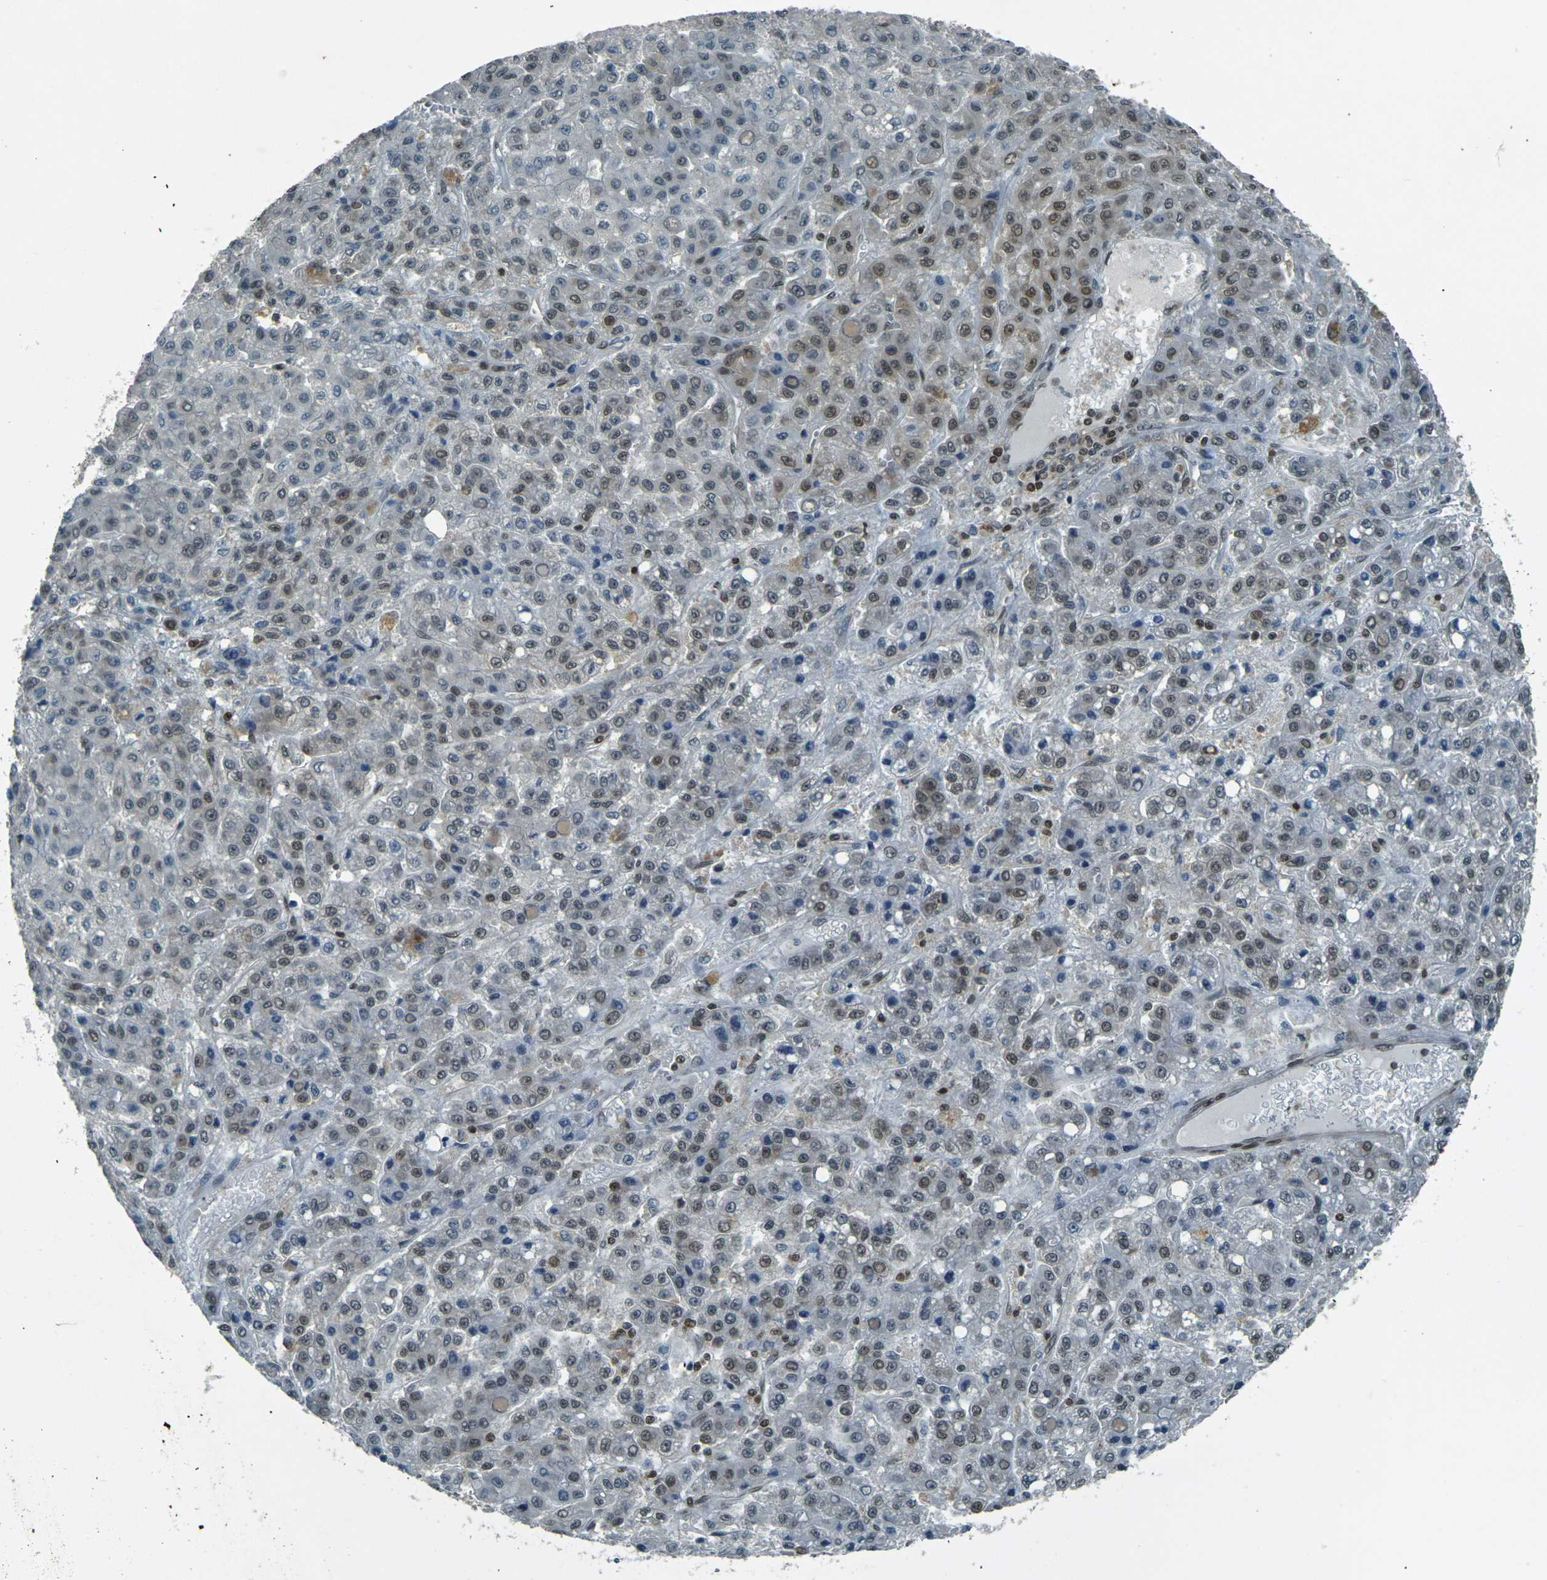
{"staining": {"intensity": "weak", "quantity": "25%-75%", "location": "nuclear"}, "tissue": "liver cancer", "cell_type": "Tumor cells", "image_type": "cancer", "snomed": [{"axis": "morphology", "description": "Carcinoma, Hepatocellular, NOS"}, {"axis": "topography", "description": "Liver"}], "caption": "Immunohistochemistry (IHC) of human liver cancer (hepatocellular carcinoma) reveals low levels of weak nuclear expression in about 25%-75% of tumor cells.", "gene": "NHEJ1", "patient": {"sex": "male", "age": 70}}